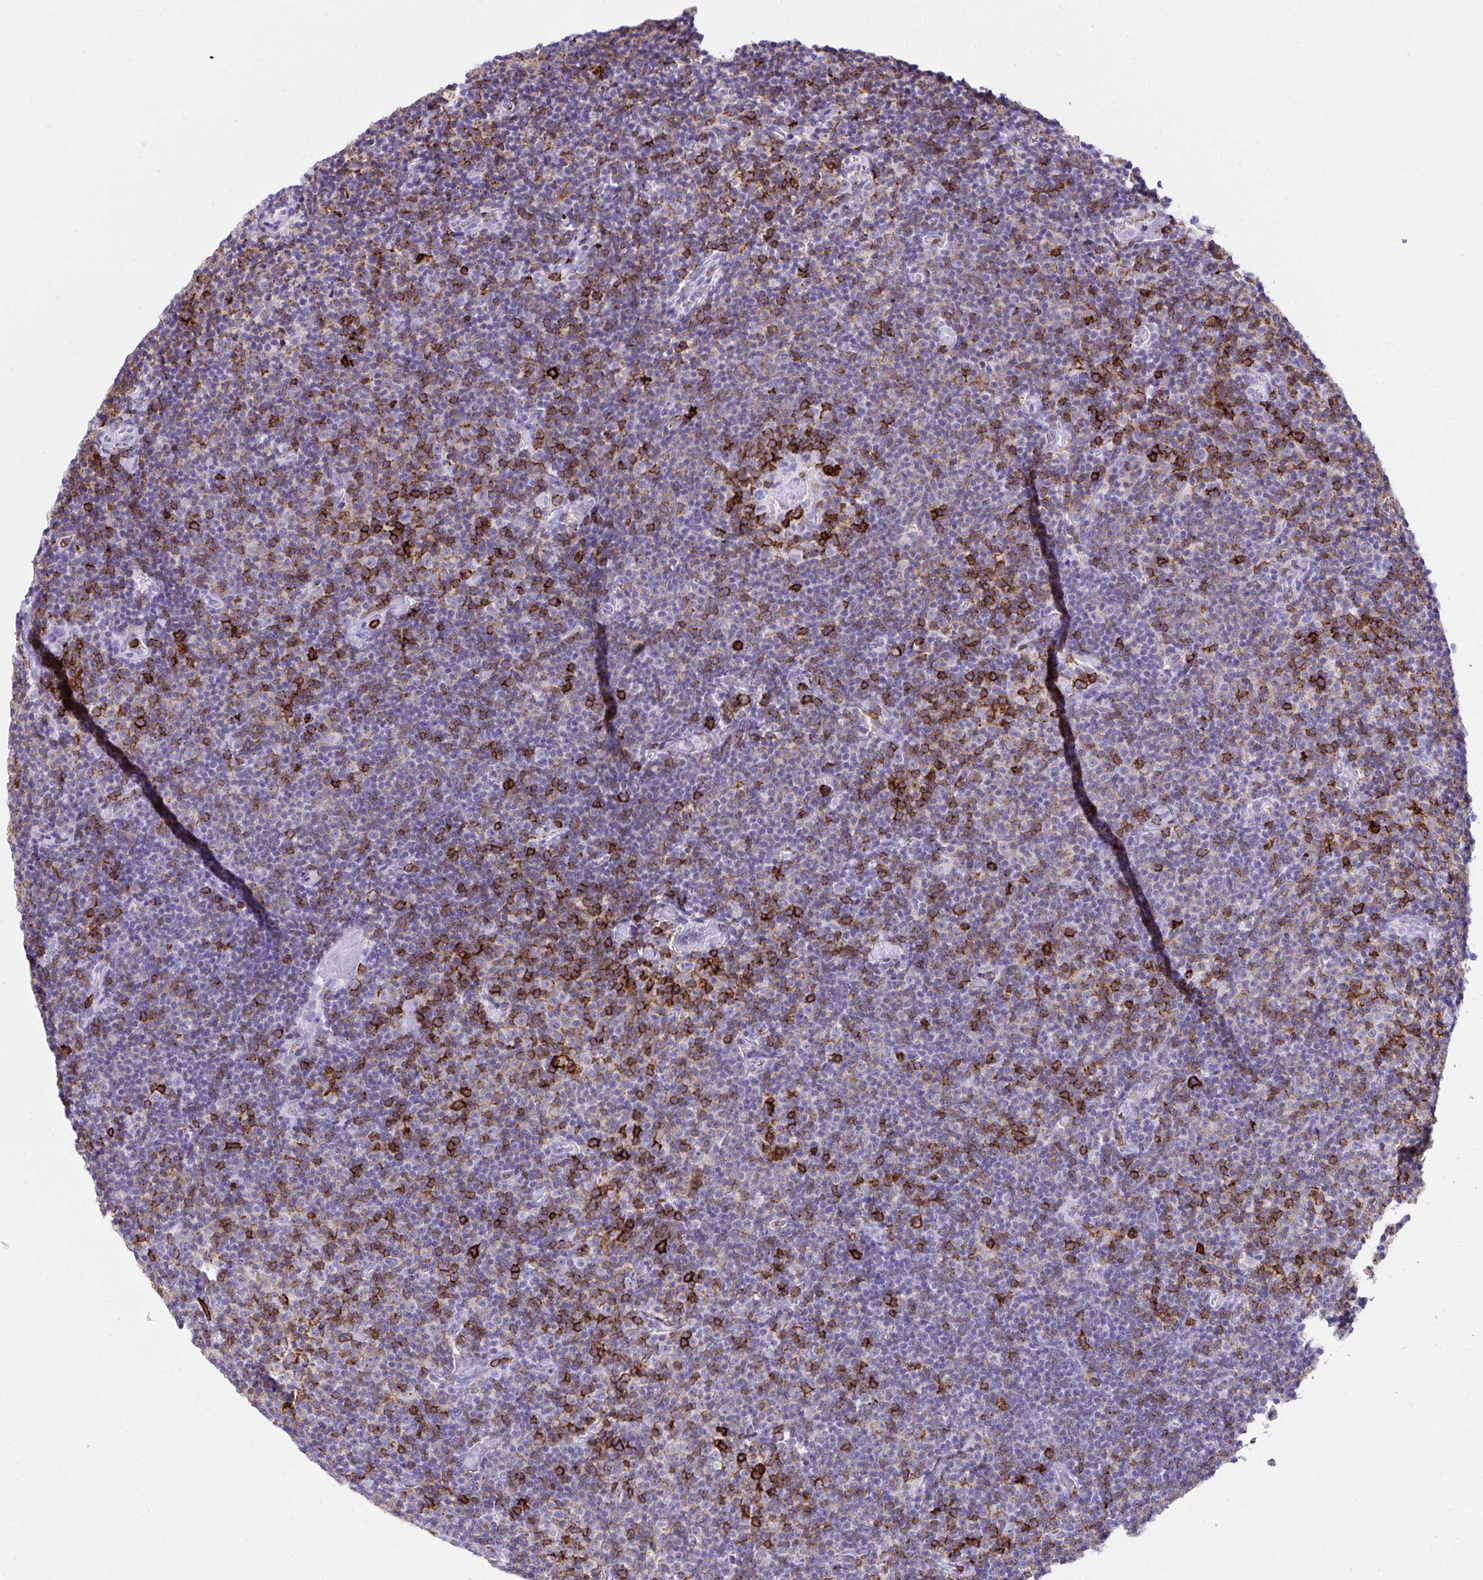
{"staining": {"intensity": "strong", "quantity": "25%-75%", "location": "cytoplasmic/membranous"}, "tissue": "lymphoma", "cell_type": "Tumor cells", "image_type": "cancer", "snomed": [{"axis": "morphology", "description": "Malignant lymphoma, non-Hodgkin's type, Low grade"}, {"axis": "topography", "description": "Lymph node"}], "caption": "Strong cytoplasmic/membranous expression for a protein is identified in approximately 25%-75% of tumor cells of lymphoma using immunohistochemistry (IHC).", "gene": "SPN", "patient": {"sex": "male", "age": 81}}